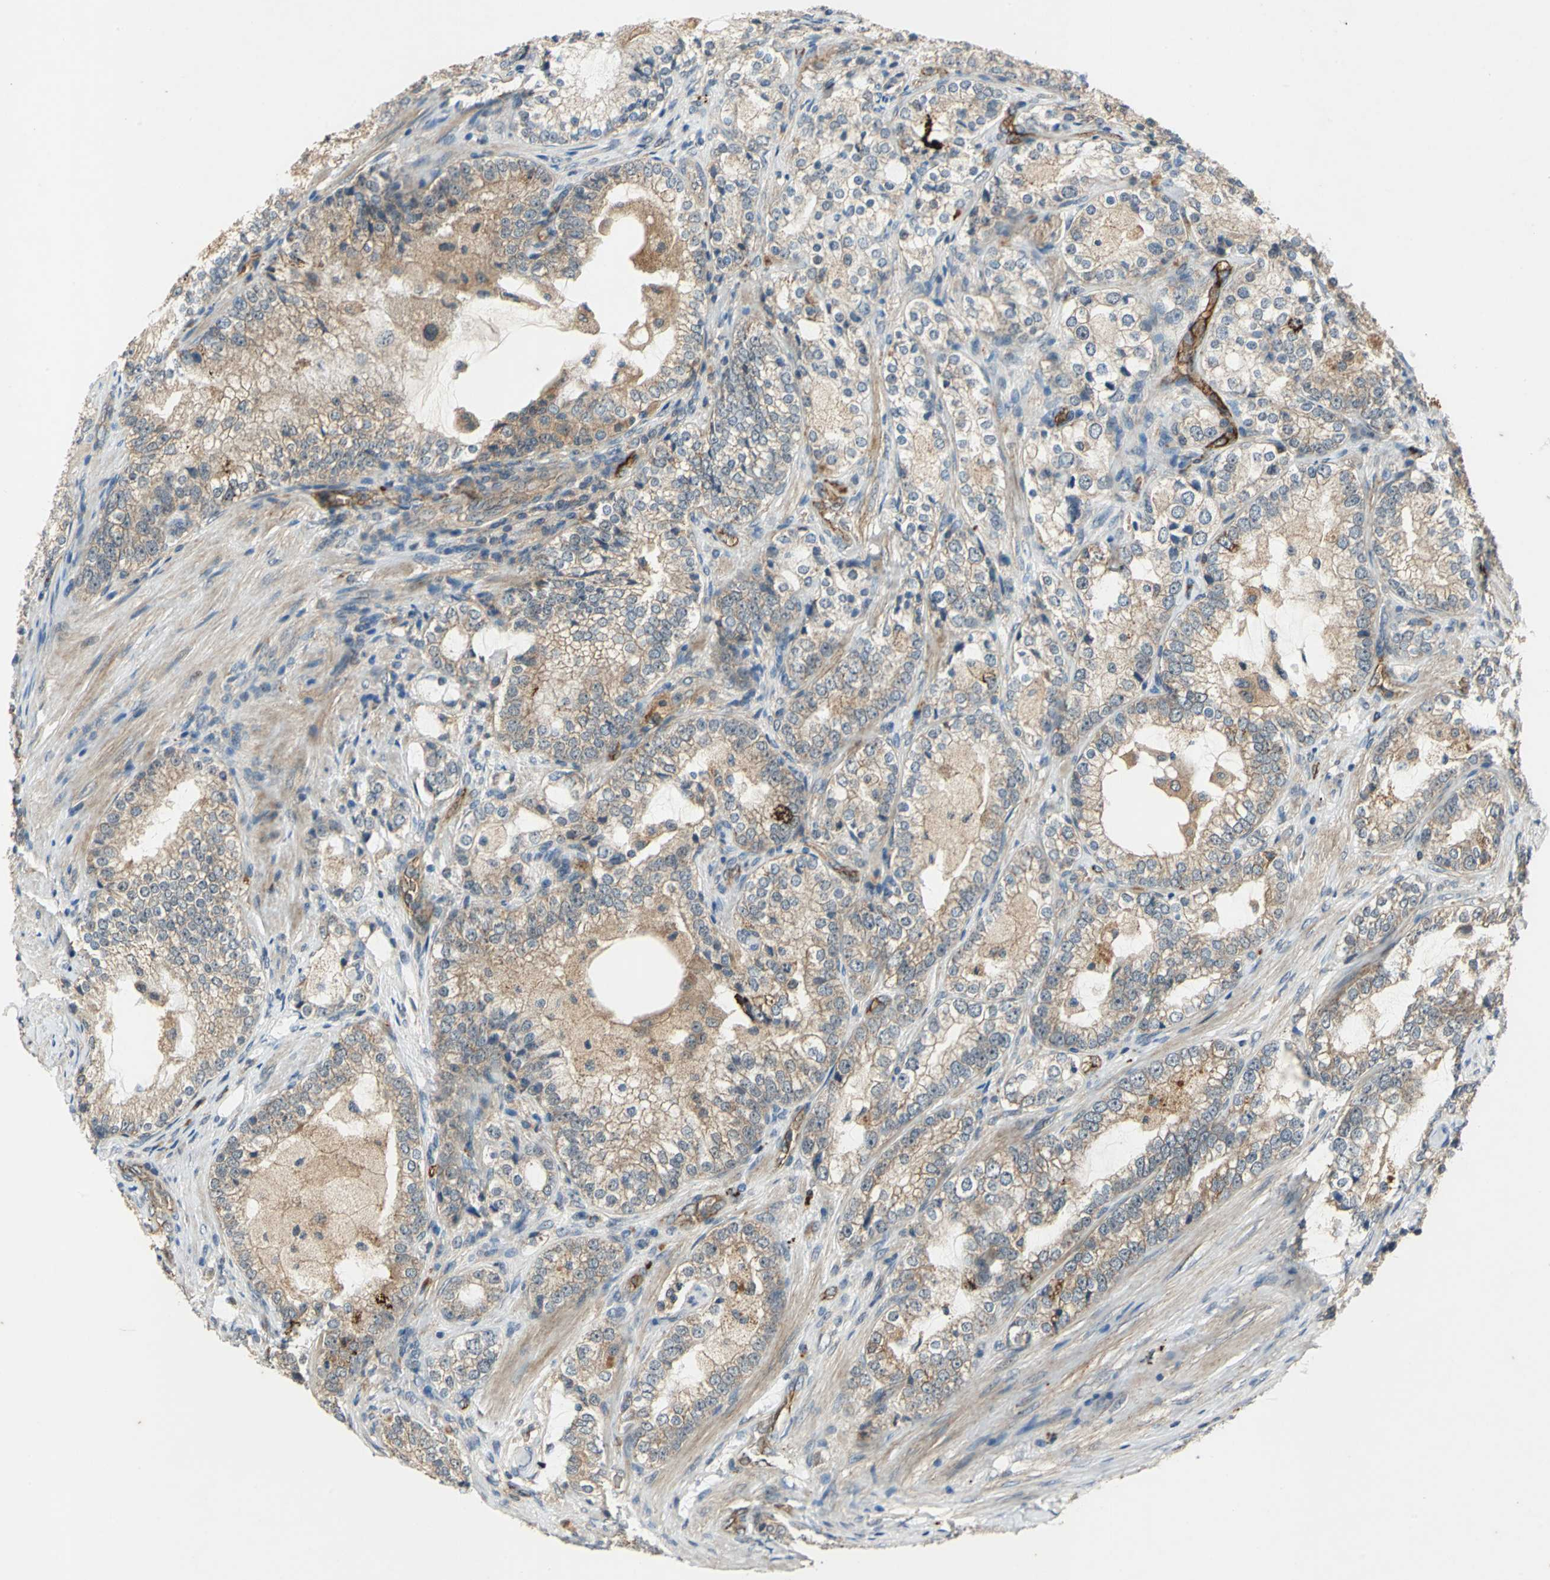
{"staining": {"intensity": "weak", "quantity": "25%-75%", "location": "cytoplasmic/membranous"}, "tissue": "prostate cancer", "cell_type": "Tumor cells", "image_type": "cancer", "snomed": [{"axis": "morphology", "description": "Adenocarcinoma, High grade"}, {"axis": "topography", "description": "Prostate"}], "caption": "The immunohistochemical stain labels weak cytoplasmic/membranous expression in tumor cells of high-grade adenocarcinoma (prostate) tissue.", "gene": "EMCN", "patient": {"sex": "male", "age": 63}}